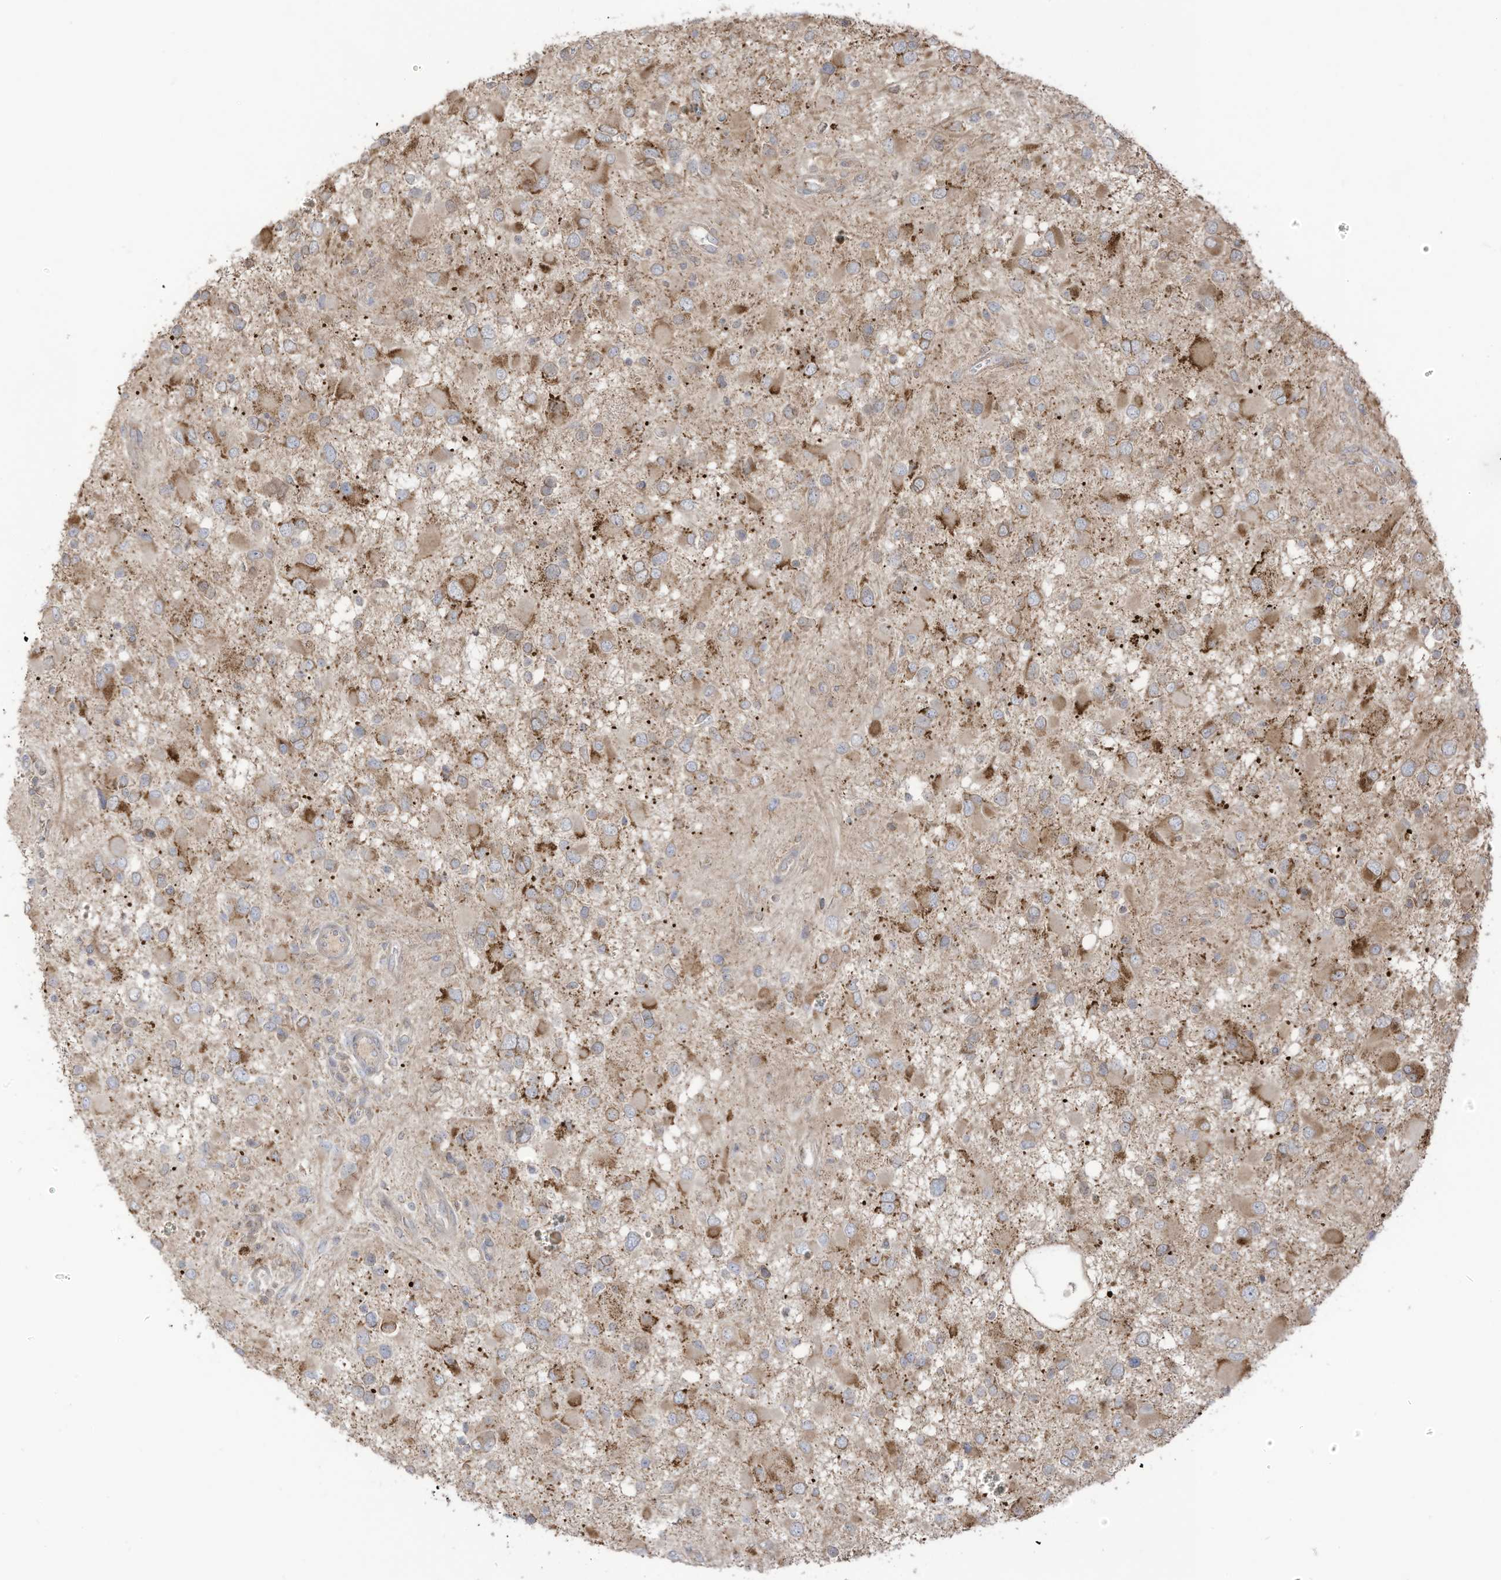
{"staining": {"intensity": "moderate", "quantity": ">75%", "location": "cytoplasmic/membranous"}, "tissue": "glioma", "cell_type": "Tumor cells", "image_type": "cancer", "snomed": [{"axis": "morphology", "description": "Glioma, malignant, High grade"}, {"axis": "topography", "description": "Brain"}], "caption": "The immunohistochemical stain labels moderate cytoplasmic/membranous positivity in tumor cells of malignant high-grade glioma tissue.", "gene": "CGAS", "patient": {"sex": "male", "age": 53}}